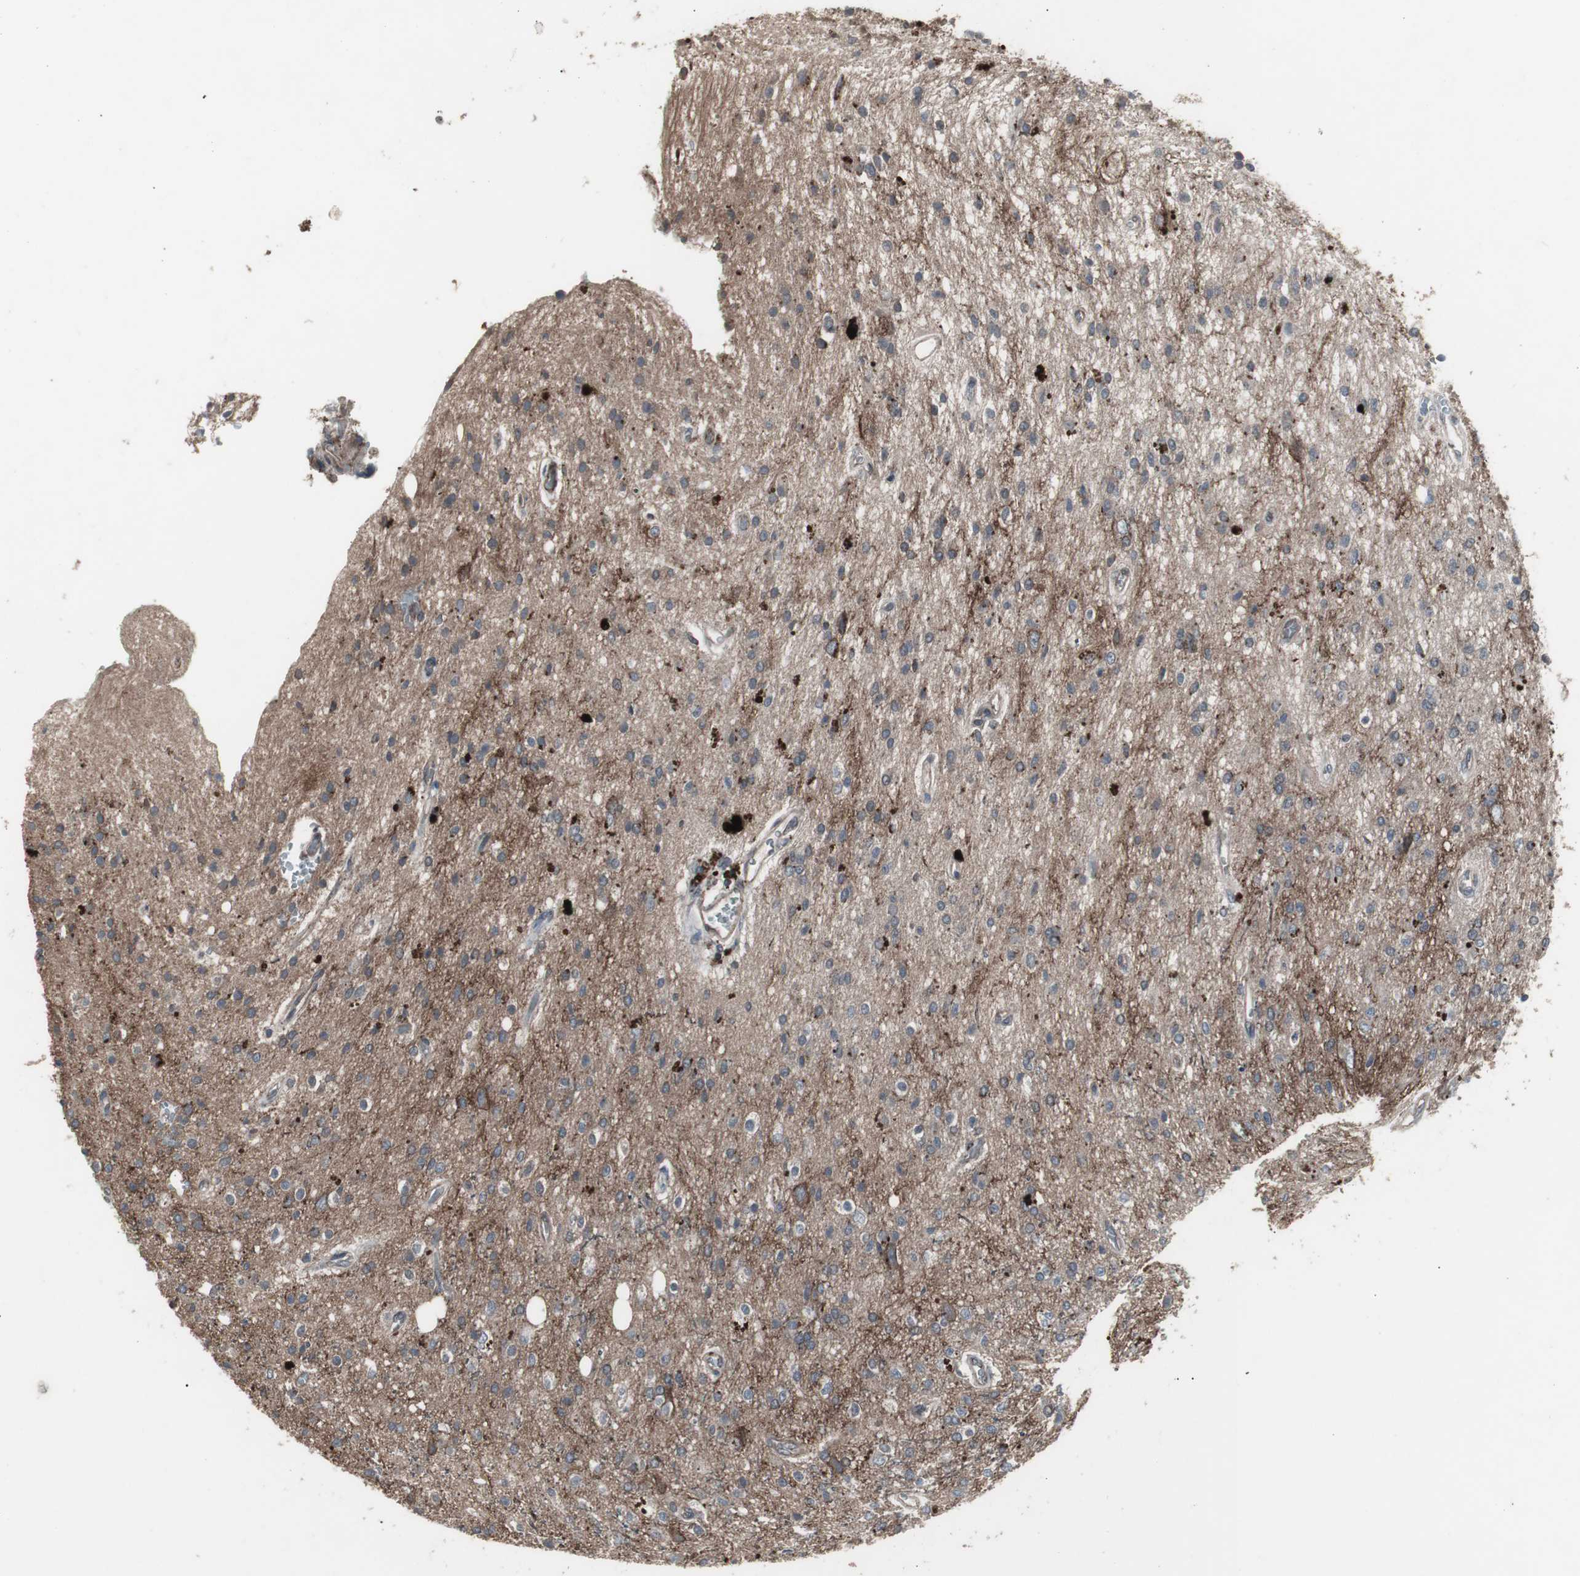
{"staining": {"intensity": "weak", "quantity": "<25%", "location": "cytoplasmic/membranous"}, "tissue": "glioma", "cell_type": "Tumor cells", "image_type": "cancer", "snomed": [{"axis": "morphology", "description": "Glioma, malignant, High grade"}, {"axis": "topography", "description": "Brain"}], "caption": "Tumor cells show no significant staining in glioma.", "gene": "SSTR2", "patient": {"sex": "male", "age": 47}}